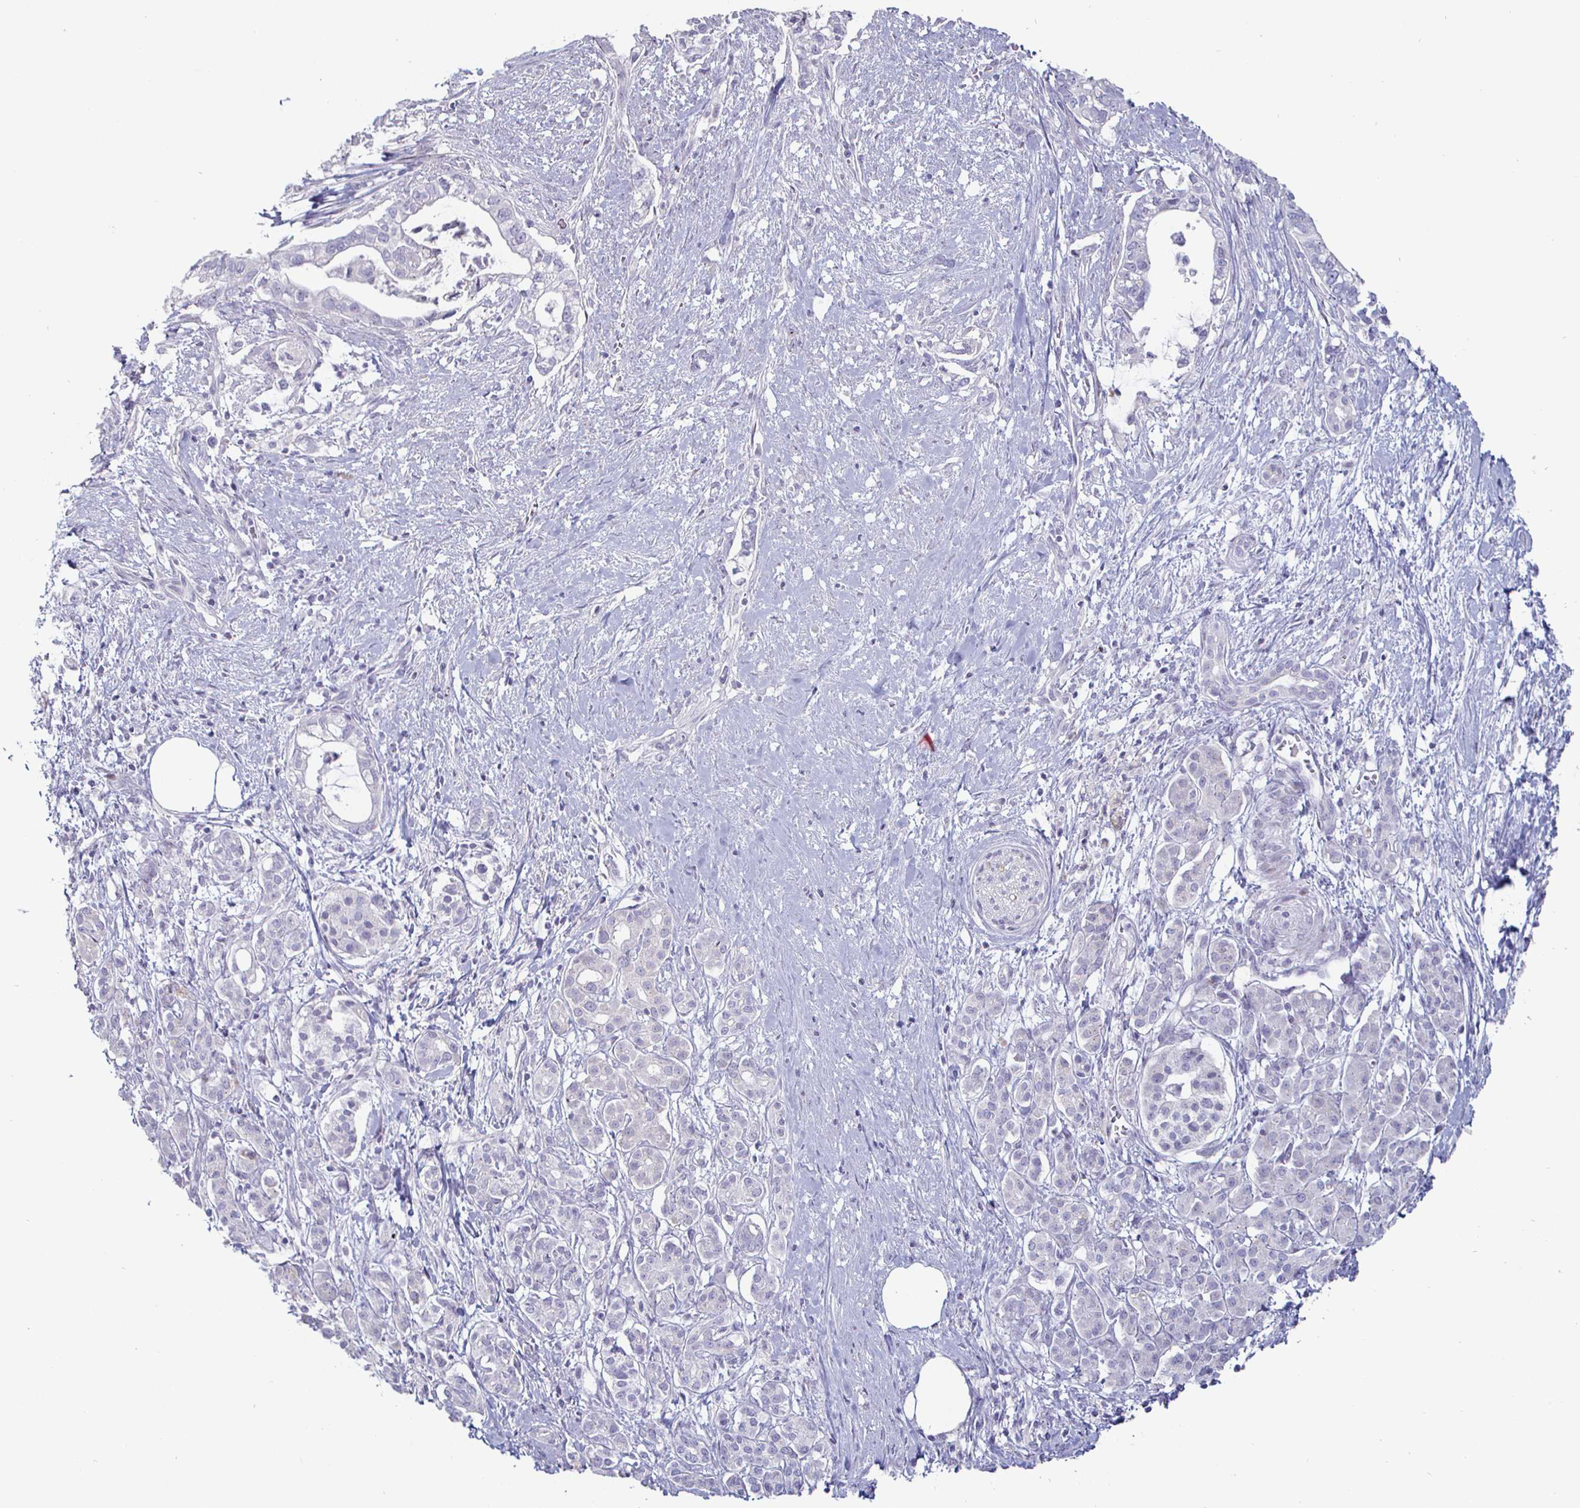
{"staining": {"intensity": "negative", "quantity": "none", "location": "none"}, "tissue": "pancreatic cancer", "cell_type": "Tumor cells", "image_type": "cancer", "snomed": [{"axis": "morphology", "description": "Adenocarcinoma, NOS"}, {"axis": "topography", "description": "Pancreas"}], "caption": "Pancreatic cancer (adenocarcinoma) stained for a protein using immunohistochemistry demonstrates no staining tumor cells.", "gene": "DMRTB1", "patient": {"sex": "male", "age": 70}}